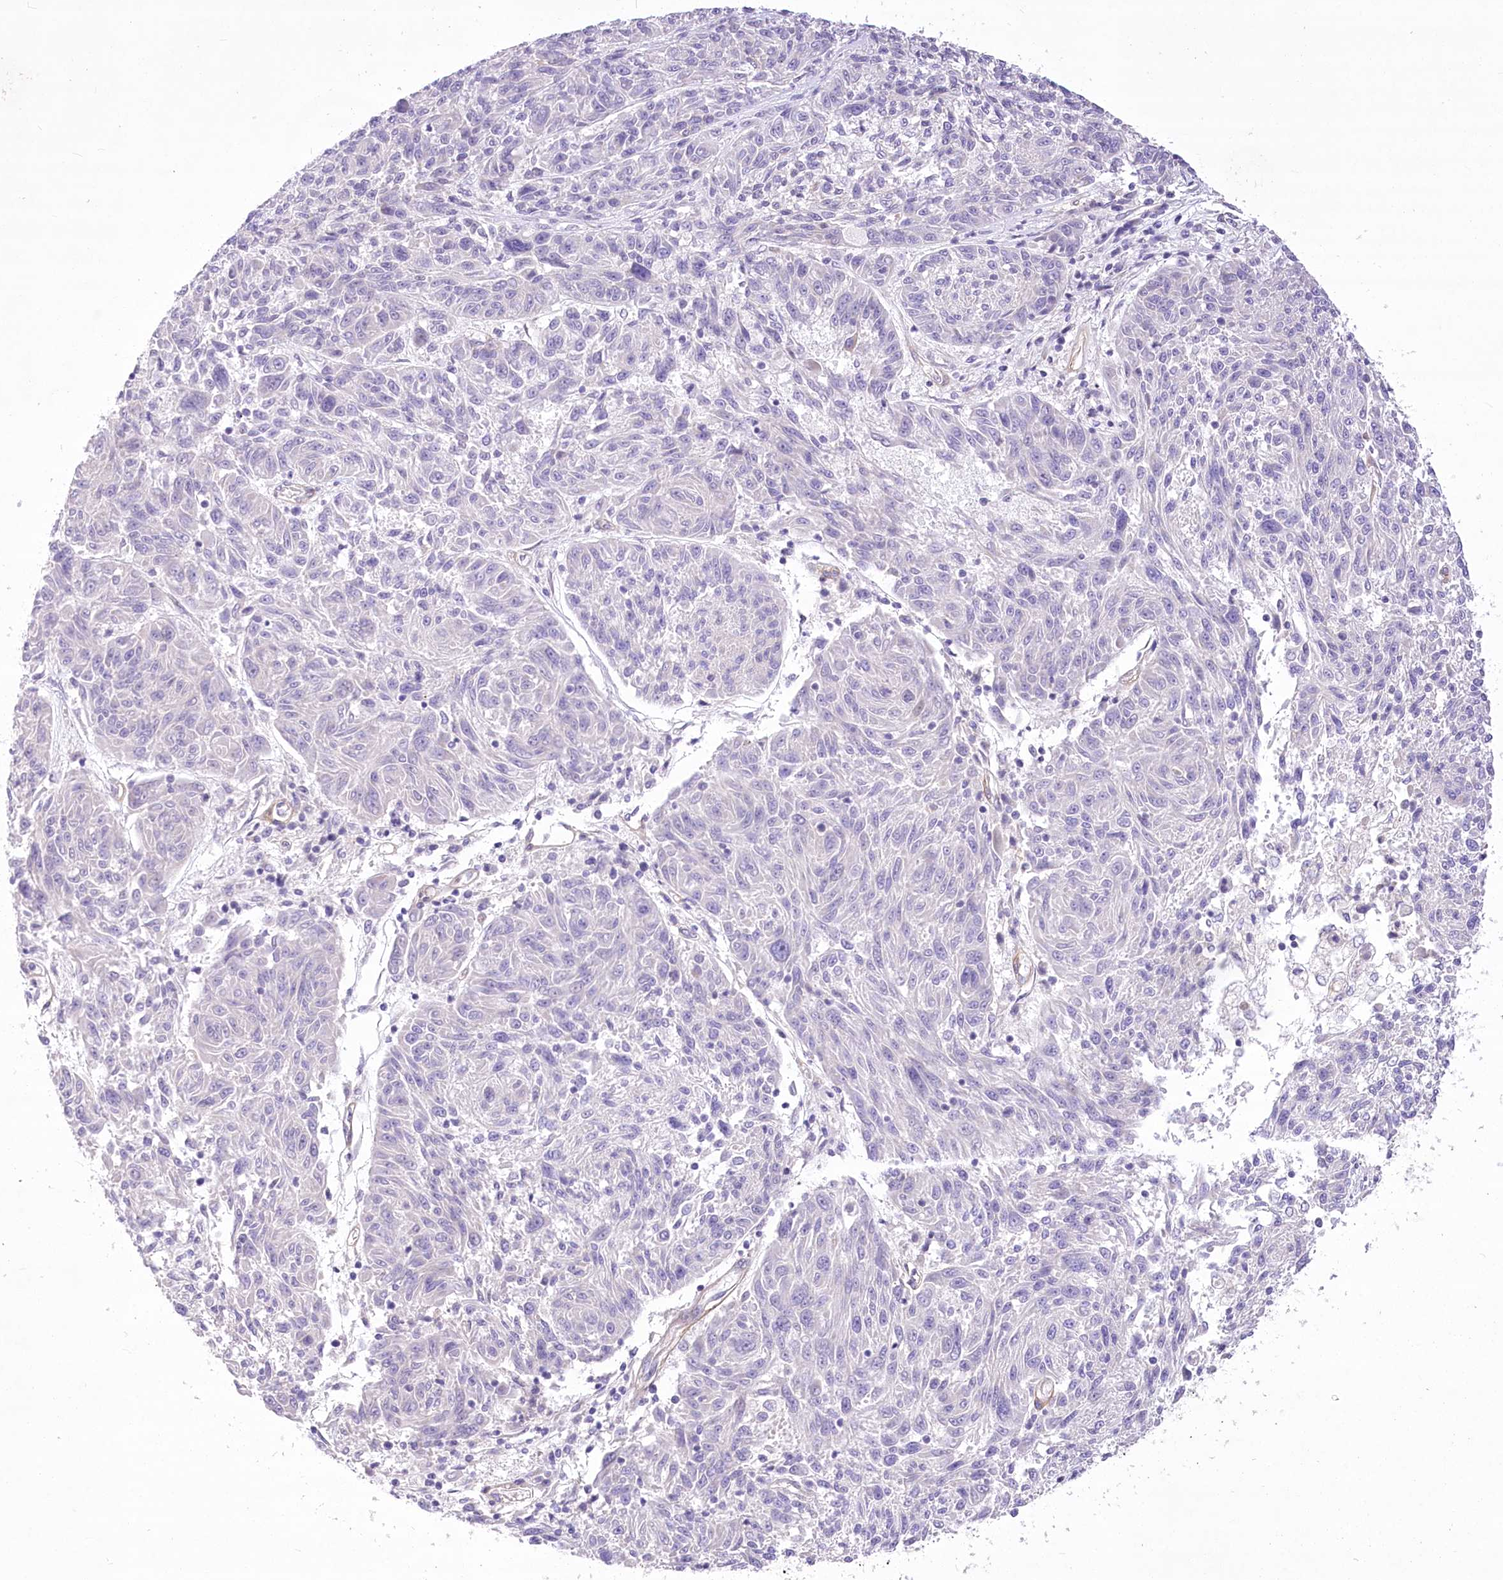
{"staining": {"intensity": "negative", "quantity": "none", "location": "none"}, "tissue": "melanoma", "cell_type": "Tumor cells", "image_type": "cancer", "snomed": [{"axis": "morphology", "description": "Malignant melanoma, NOS"}, {"axis": "topography", "description": "Skin"}], "caption": "IHC image of human melanoma stained for a protein (brown), which exhibits no staining in tumor cells.", "gene": "ANGPTL3", "patient": {"sex": "male", "age": 53}}